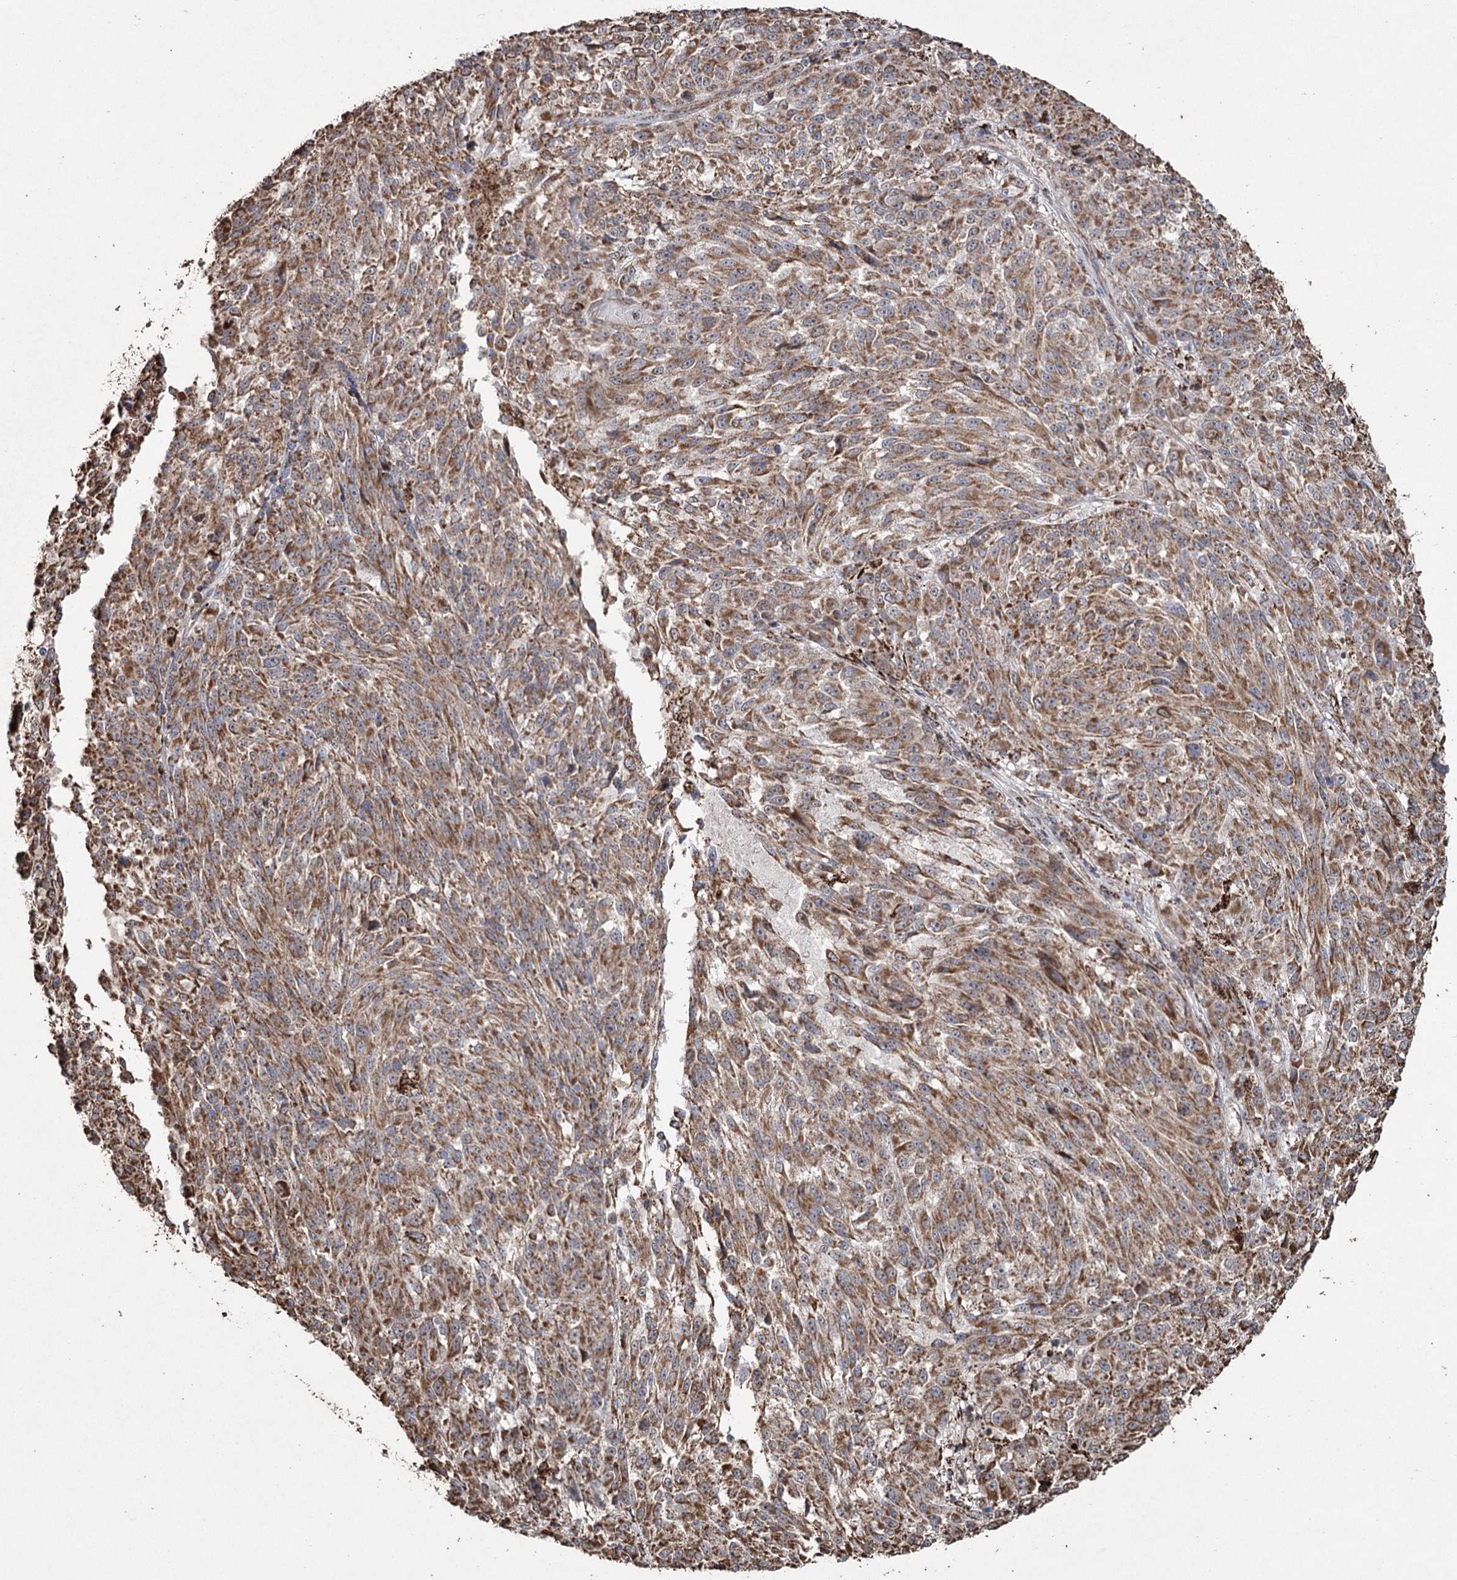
{"staining": {"intensity": "moderate", "quantity": ">75%", "location": "cytoplasmic/membranous"}, "tissue": "melanoma", "cell_type": "Tumor cells", "image_type": "cancer", "snomed": [{"axis": "morphology", "description": "Malignant melanoma, NOS"}, {"axis": "topography", "description": "Skin"}], "caption": "Melanoma tissue demonstrates moderate cytoplasmic/membranous positivity in approximately >75% of tumor cells", "gene": "SLF2", "patient": {"sex": "male", "age": 53}}